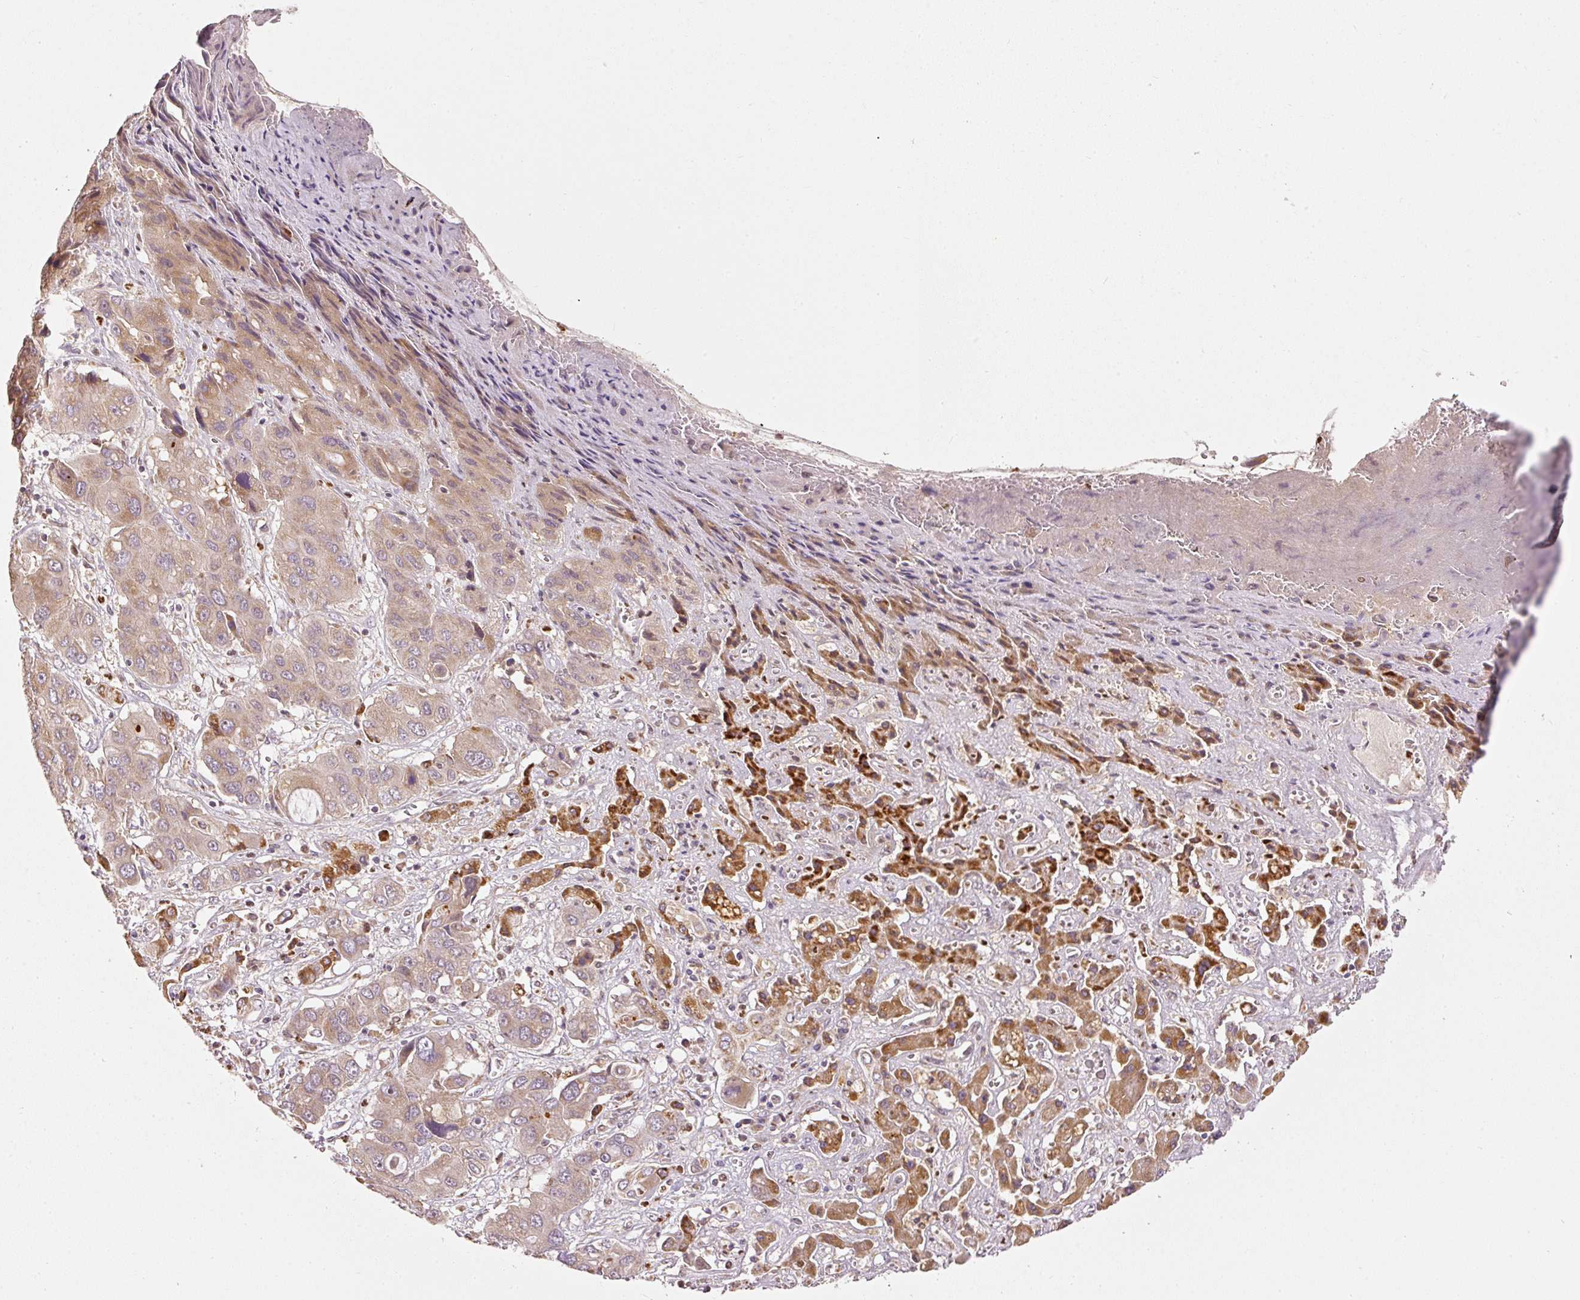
{"staining": {"intensity": "weak", "quantity": "<25%", "location": "cytoplasmic/membranous"}, "tissue": "liver cancer", "cell_type": "Tumor cells", "image_type": "cancer", "snomed": [{"axis": "morphology", "description": "Cholangiocarcinoma"}, {"axis": "topography", "description": "Liver"}], "caption": "Immunohistochemistry (IHC) photomicrograph of neoplastic tissue: liver cancer stained with DAB shows no significant protein expression in tumor cells.", "gene": "MTHFD1L", "patient": {"sex": "male", "age": 67}}